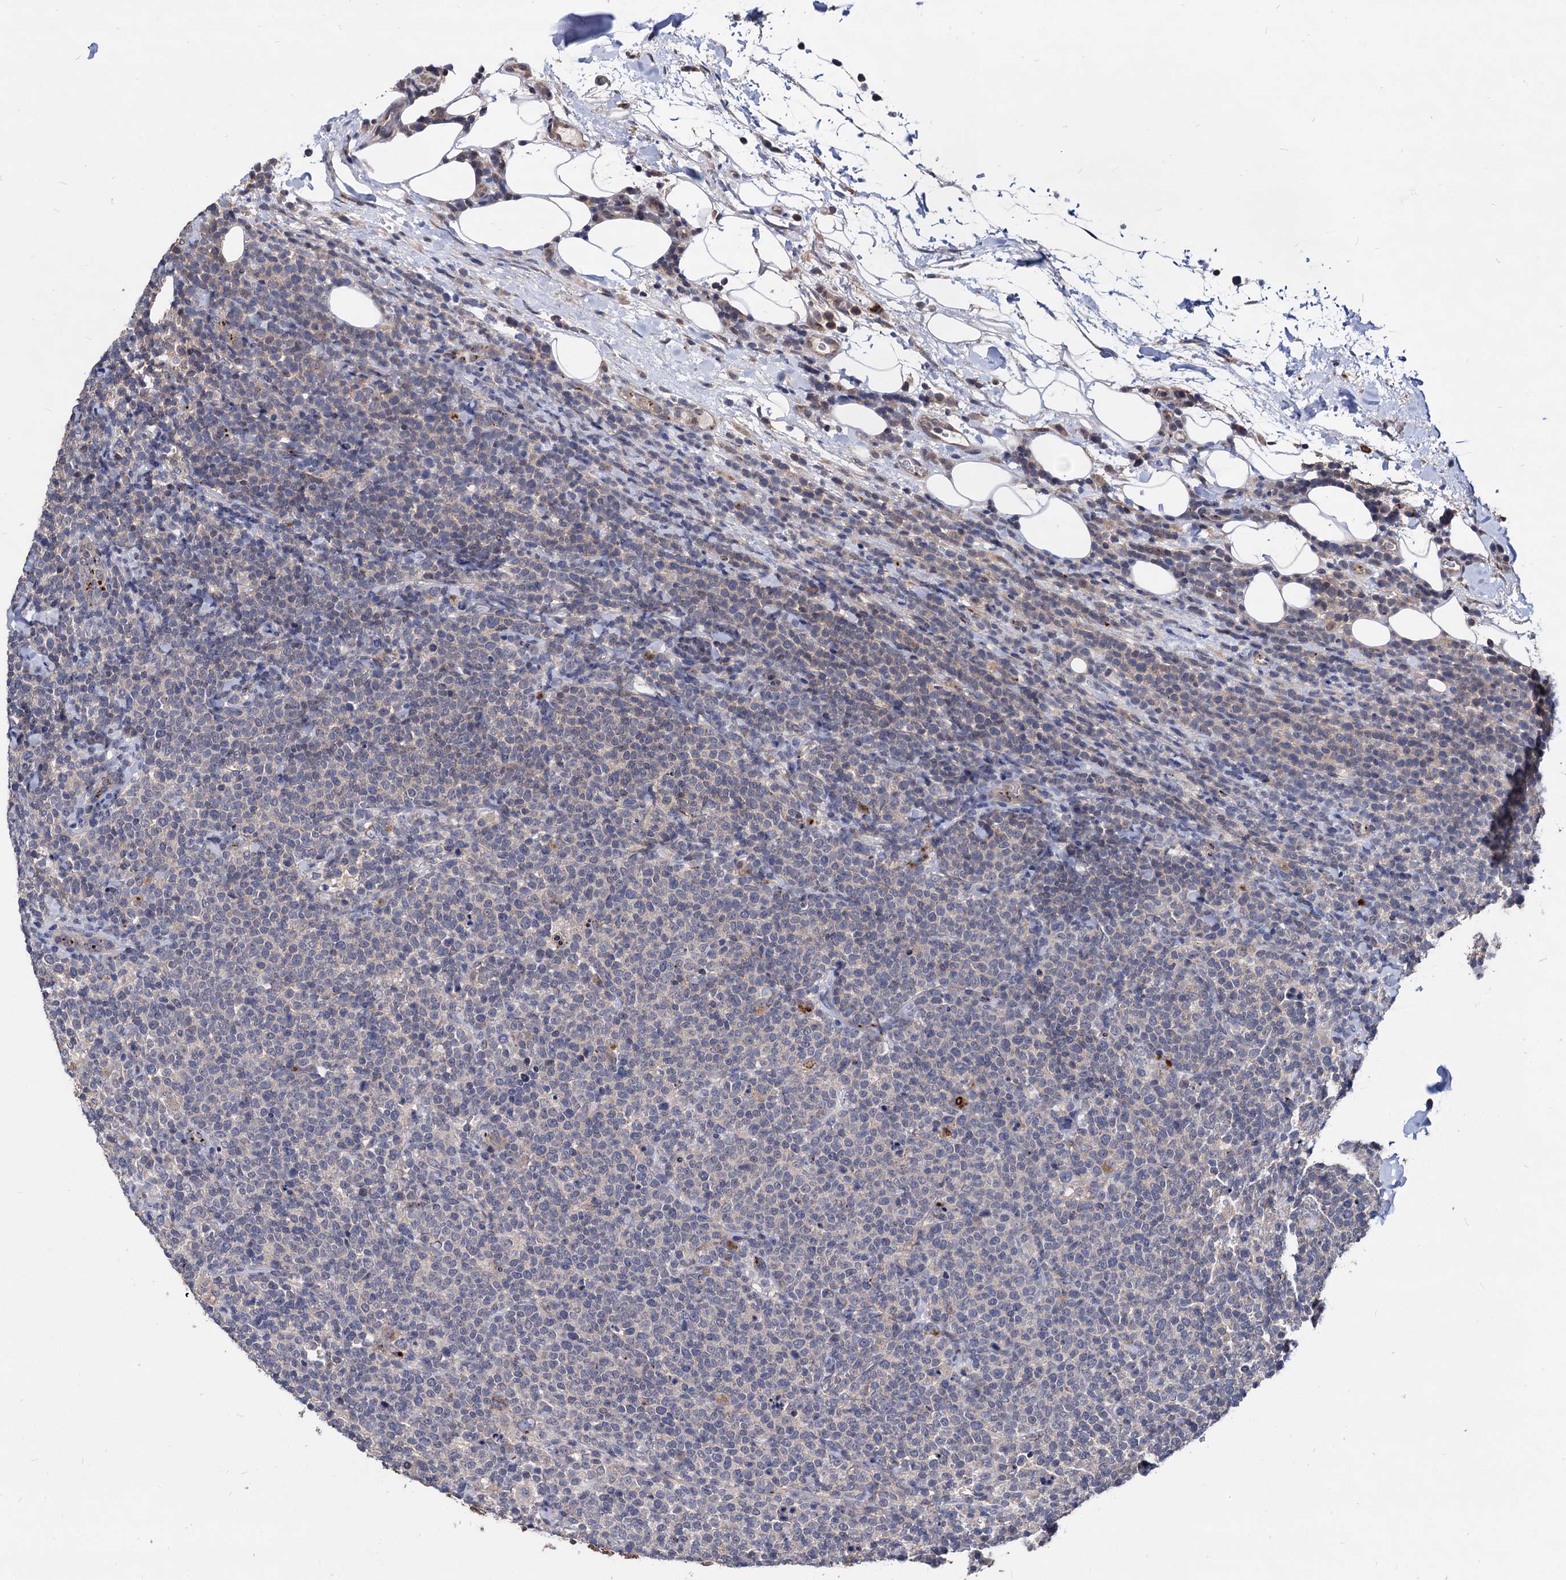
{"staining": {"intensity": "negative", "quantity": "none", "location": "none"}, "tissue": "lymphoma", "cell_type": "Tumor cells", "image_type": "cancer", "snomed": [{"axis": "morphology", "description": "Malignant lymphoma, non-Hodgkin's type, High grade"}, {"axis": "topography", "description": "Lymph node"}], "caption": "Immunohistochemistry (IHC) of human high-grade malignant lymphoma, non-Hodgkin's type reveals no expression in tumor cells.", "gene": "ESD", "patient": {"sex": "male", "age": 61}}